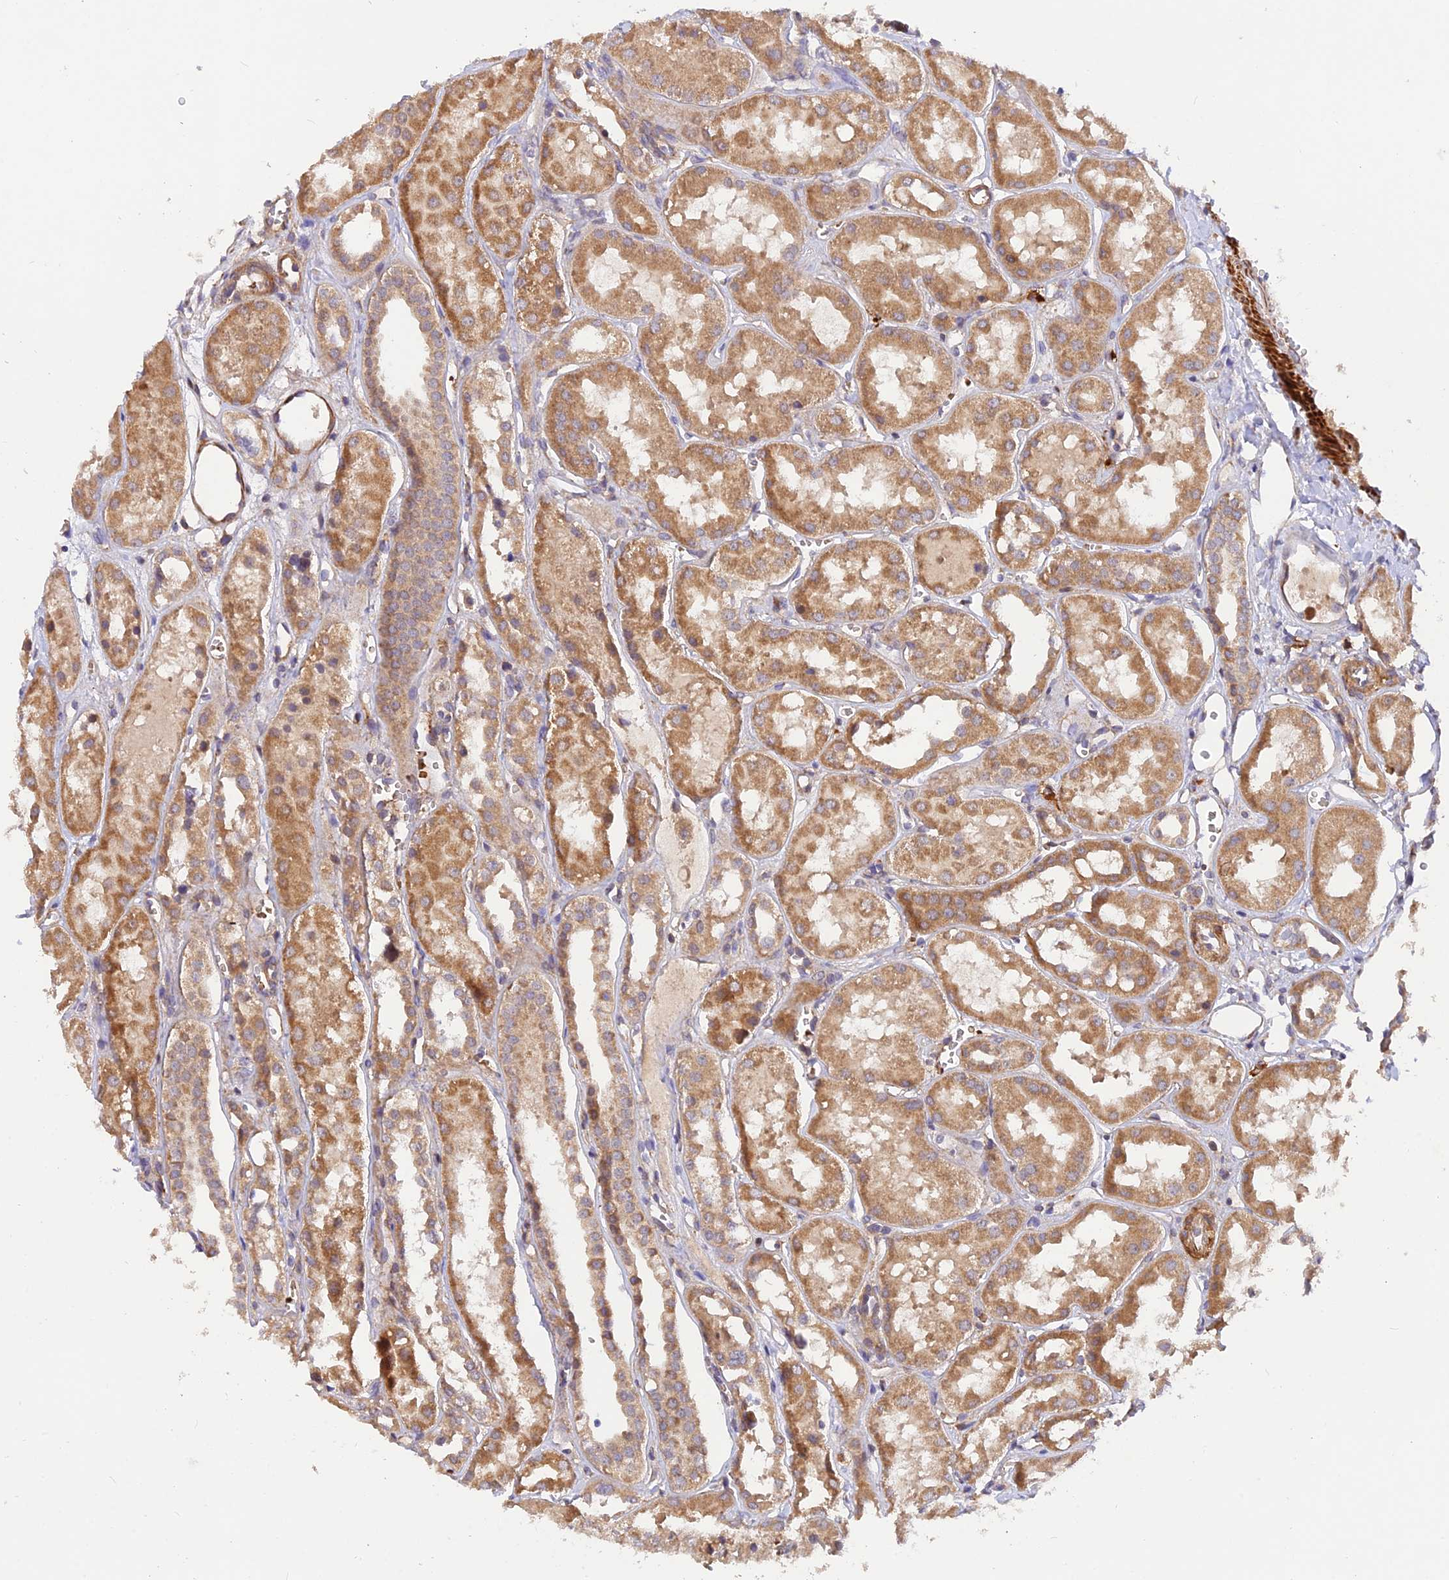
{"staining": {"intensity": "moderate", "quantity": "<25%", "location": "cytoplasmic/membranous"}, "tissue": "kidney", "cell_type": "Cells in glomeruli", "image_type": "normal", "snomed": [{"axis": "morphology", "description": "Normal tissue, NOS"}, {"axis": "topography", "description": "Kidney"}], "caption": "Immunohistochemical staining of normal kidney demonstrates moderate cytoplasmic/membranous protein staining in about <25% of cells in glomeruli. Using DAB (3,3'-diaminobenzidine) (brown) and hematoxylin (blue) stains, captured at high magnification using brightfield microscopy.", "gene": "WDFY4", "patient": {"sex": "male", "age": 16}}